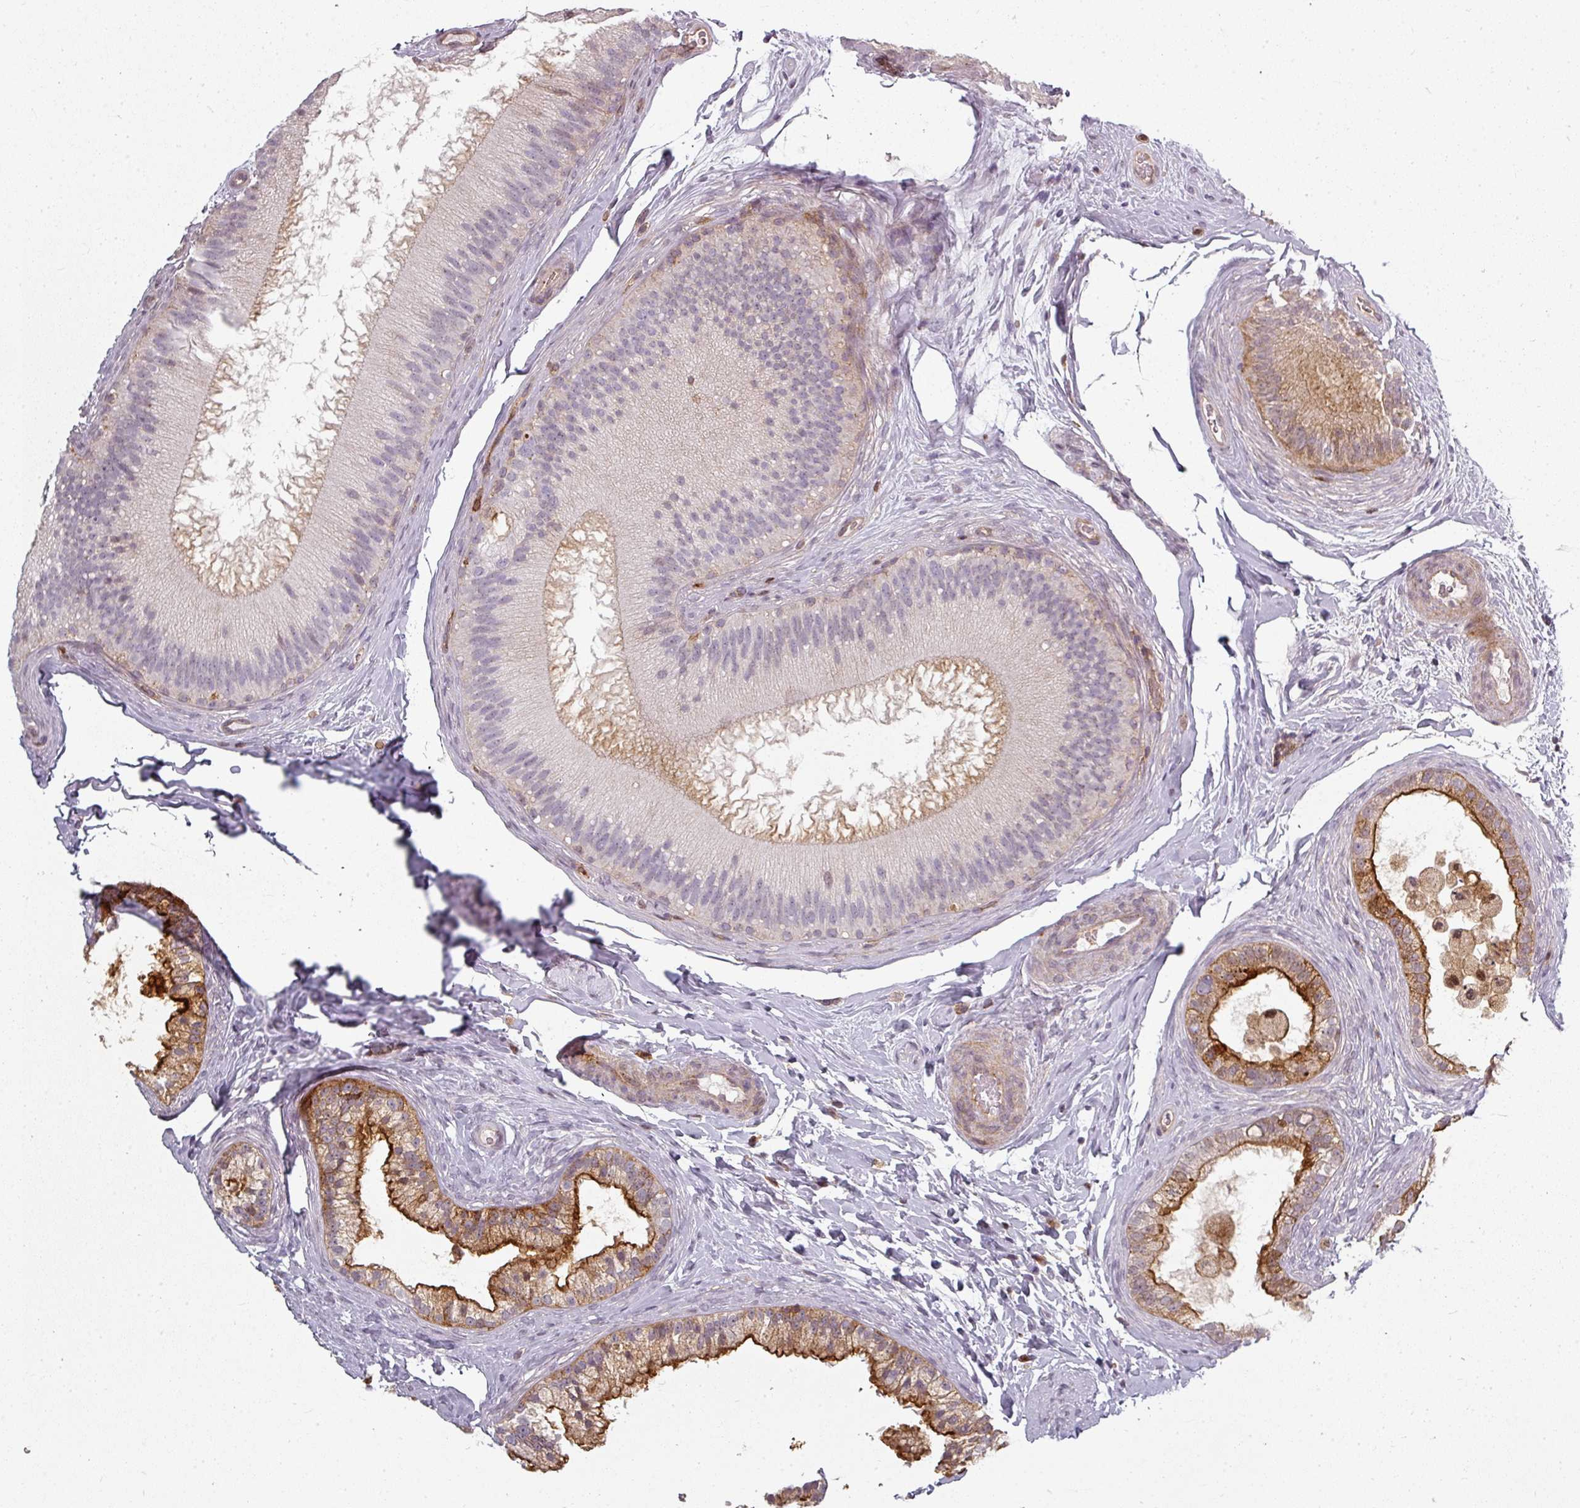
{"staining": {"intensity": "moderate", "quantity": "<25%", "location": "cytoplasmic/membranous"}, "tissue": "epididymis", "cell_type": "Glandular cells", "image_type": "normal", "snomed": [{"axis": "morphology", "description": "Normal tissue, NOS"}, {"axis": "topography", "description": "Epididymis"}], "caption": "Brown immunohistochemical staining in normal epididymis shows moderate cytoplasmic/membranous expression in approximately <25% of glandular cells.", "gene": "CLIC1", "patient": {"sex": "male", "age": 45}}